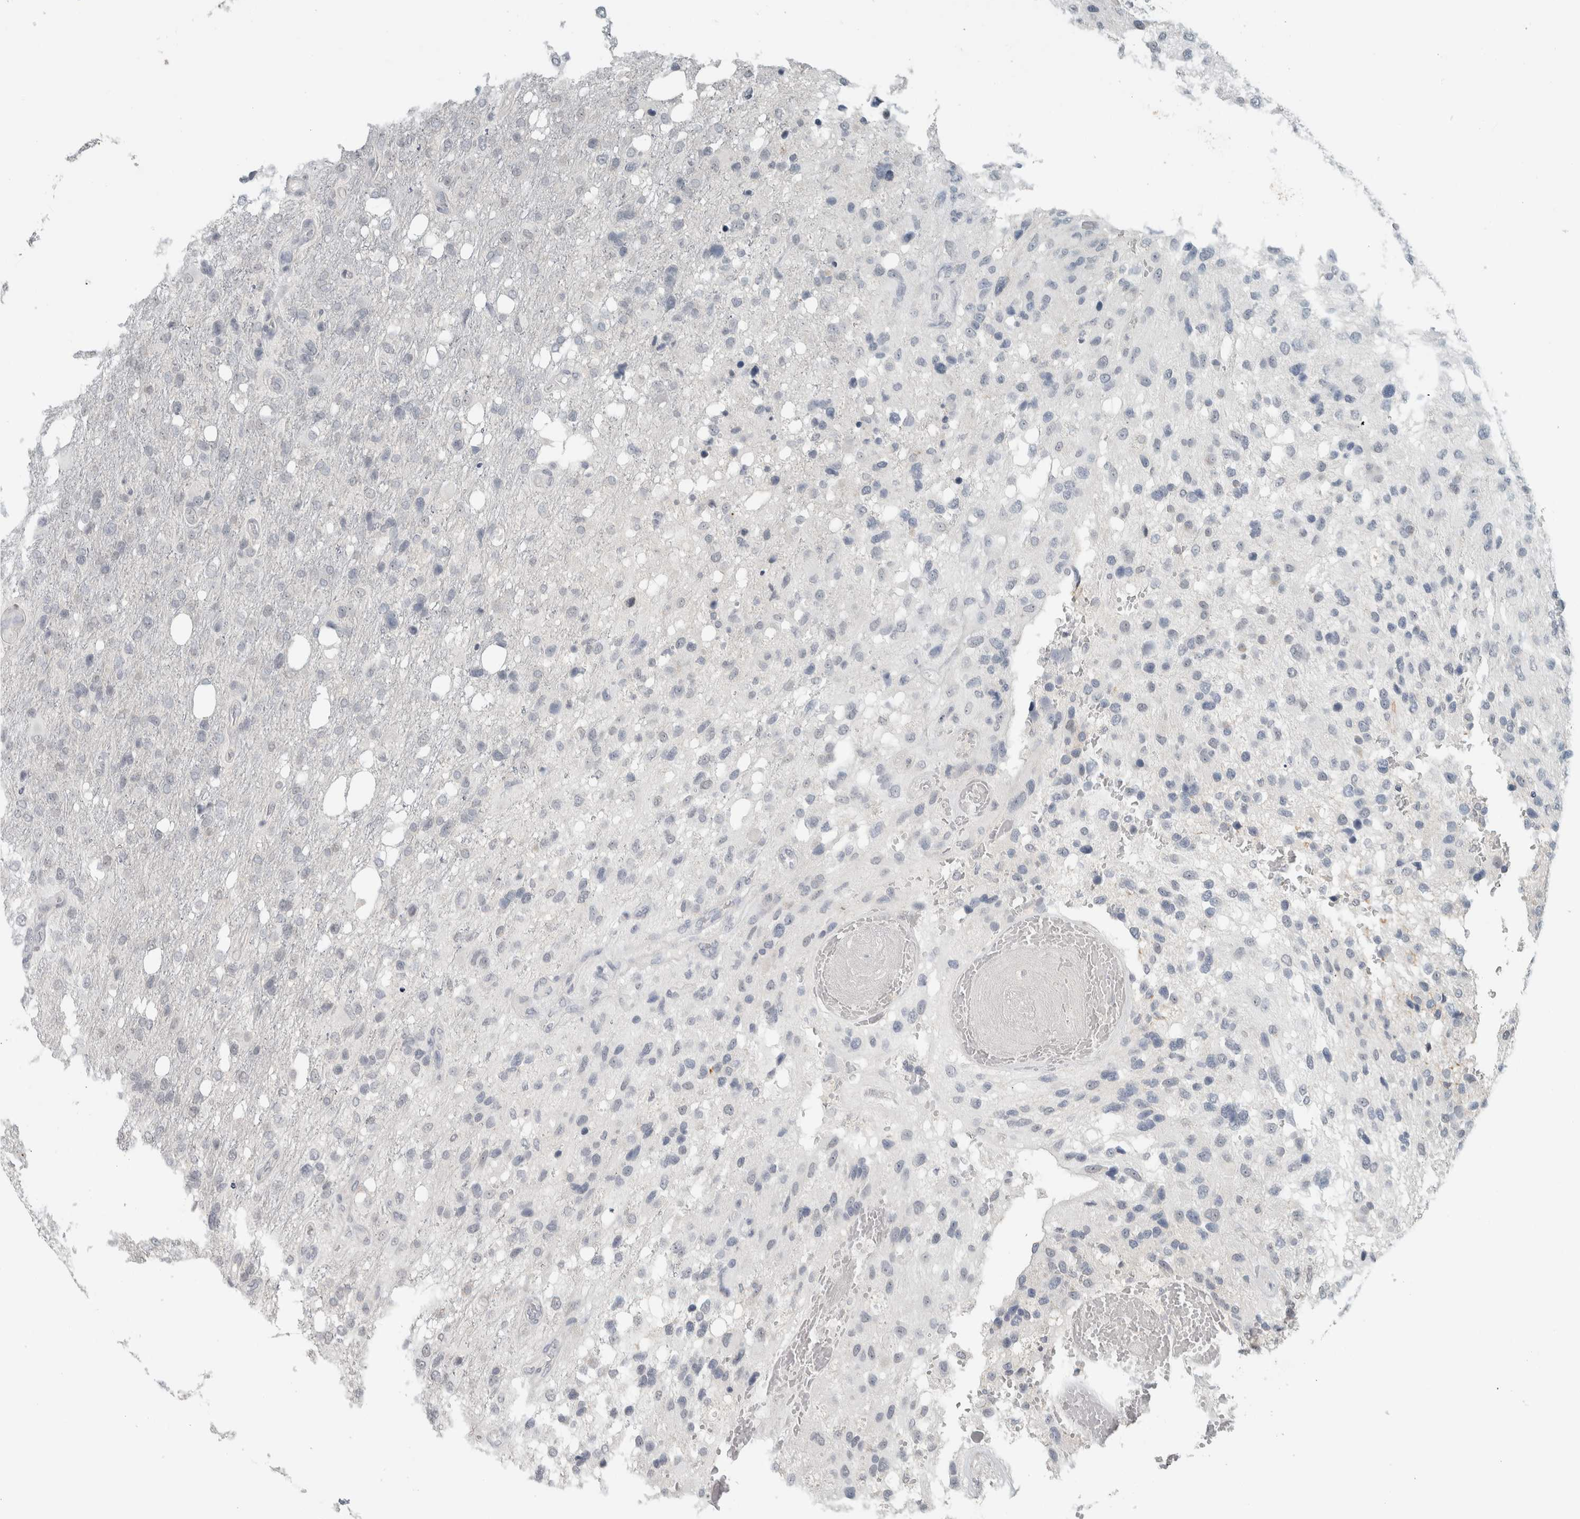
{"staining": {"intensity": "negative", "quantity": "none", "location": "none"}, "tissue": "glioma", "cell_type": "Tumor cells", "image_type": "cancer", "snomed": [{"axis": "morphology", "description": "Glioma, malignant, High grade"}, {"axis": "topography", "description": "Brain"}], "caption": "Tumor cells show no significant staining in glioma.", "gene": "TRIT1", "patient": {"sex": "female", "age": 58}}